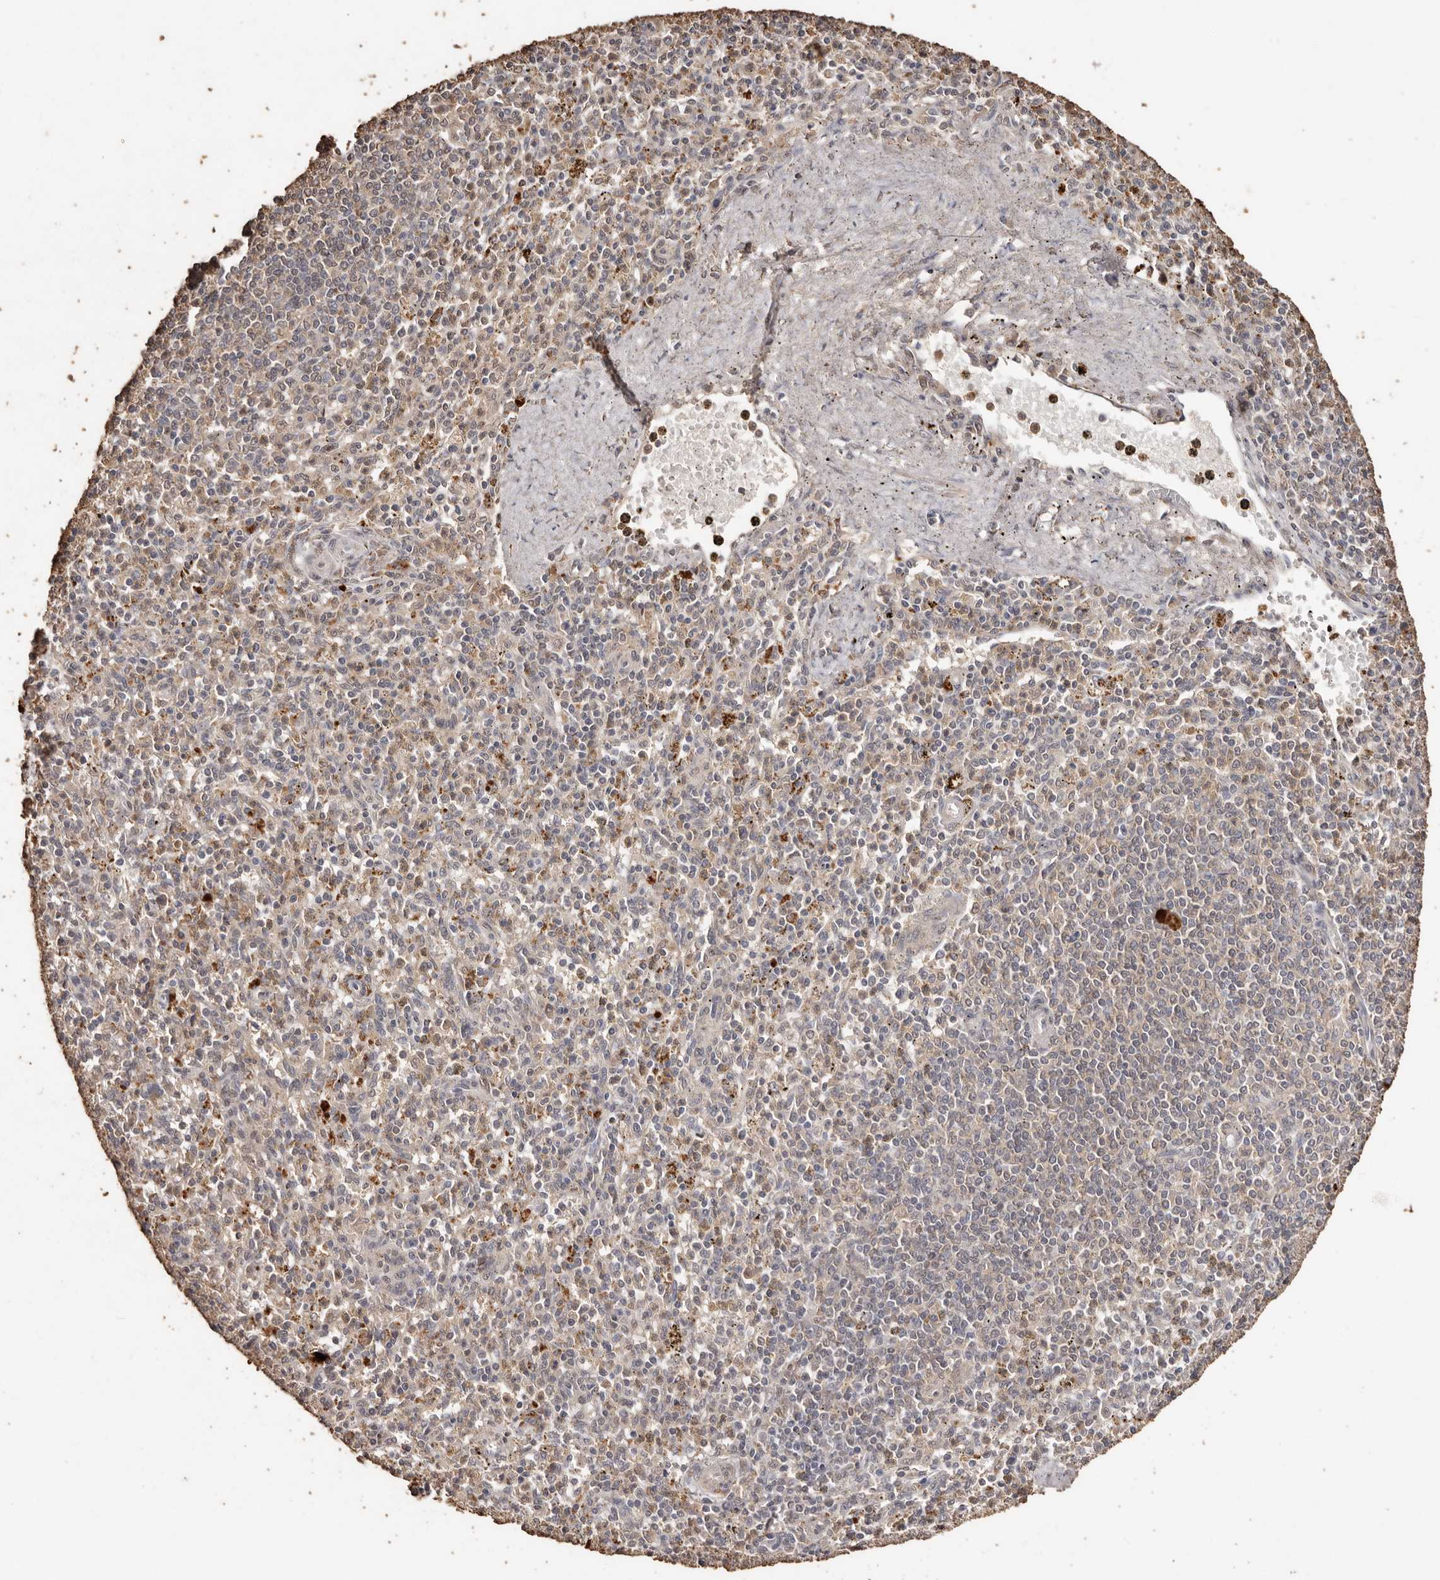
{"staining": {"intensity": "weak", "quantity": "25%-75%", "location": "cytoplasmic/membranous"}, "tissue": "spleen", "cell_type": "Cells in red pulp", "image_type": "normal", "snomed": [{"axis": "morphology", "description": "Normal tissue, NOS"}, {"axis": "topography", "description": "Spleen"}], "caption": "Immunohistochemistry (IHC) histopathology image of normal human spleen stained for a protein (brown), which shows low levels of weak cytoplasmic/membranous expression in about 25%-75% of cells in red pulp.", "gene": "PKDCC", "patient": {"sex": "male", "age": 72}}